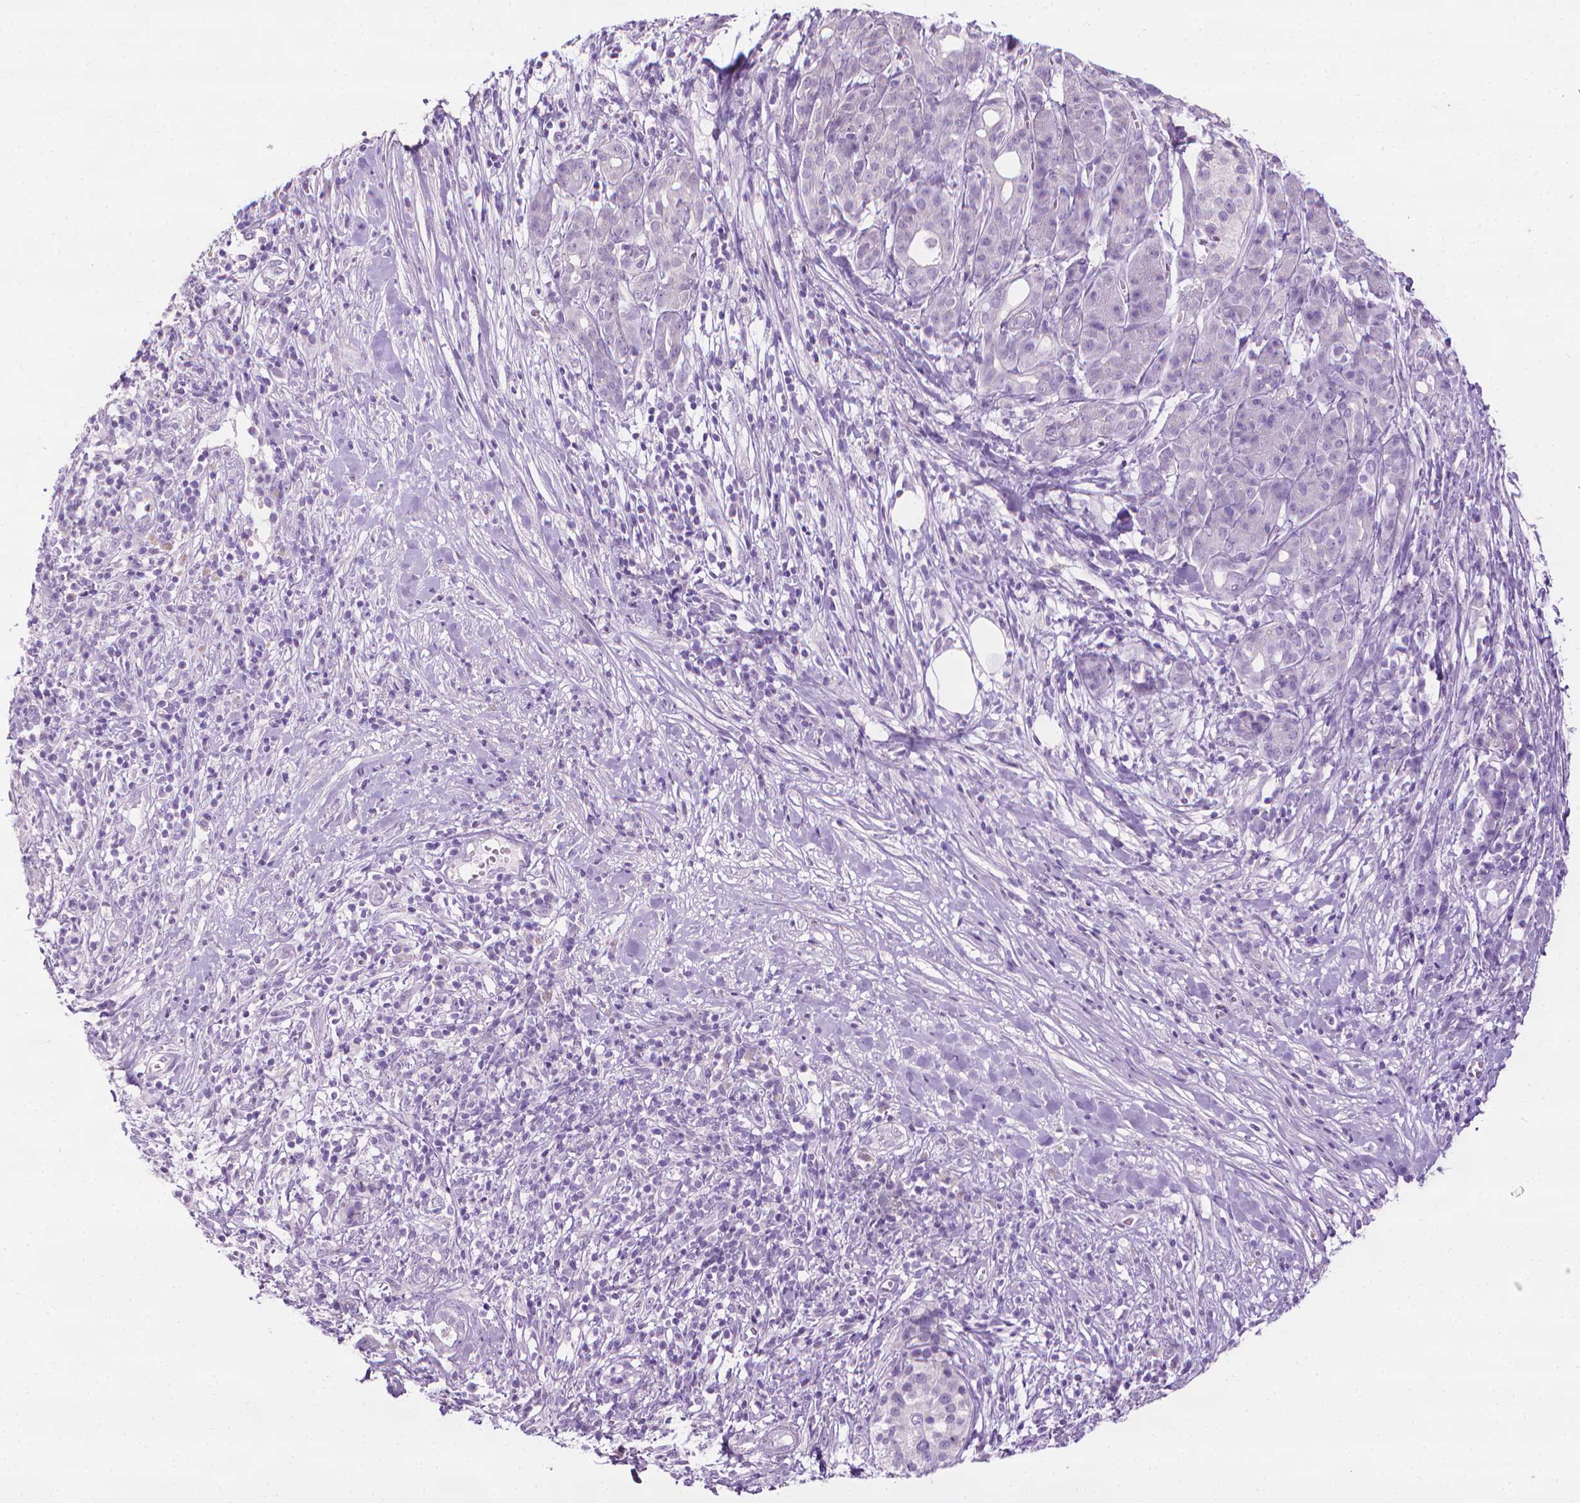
{"staining": {"intensity": "negative", "quantity": "none", "location": "none"}, "tissue": "pancreatic cancer", "cell_type": "Tumor cells", "image_type": "cancer", "snomed": [{"axis": "morphology", "description": "Adenocarcinoma, NOS"}, {"axis": "topography", "description": "Pancreas"}], "caption": "This is an IHC photomicrograph of adenocarcinoma (pancreatic). There is no staining in tumor cells.", "gene": "DNAI7", "patient": {"sex": "male", "age": 61}}